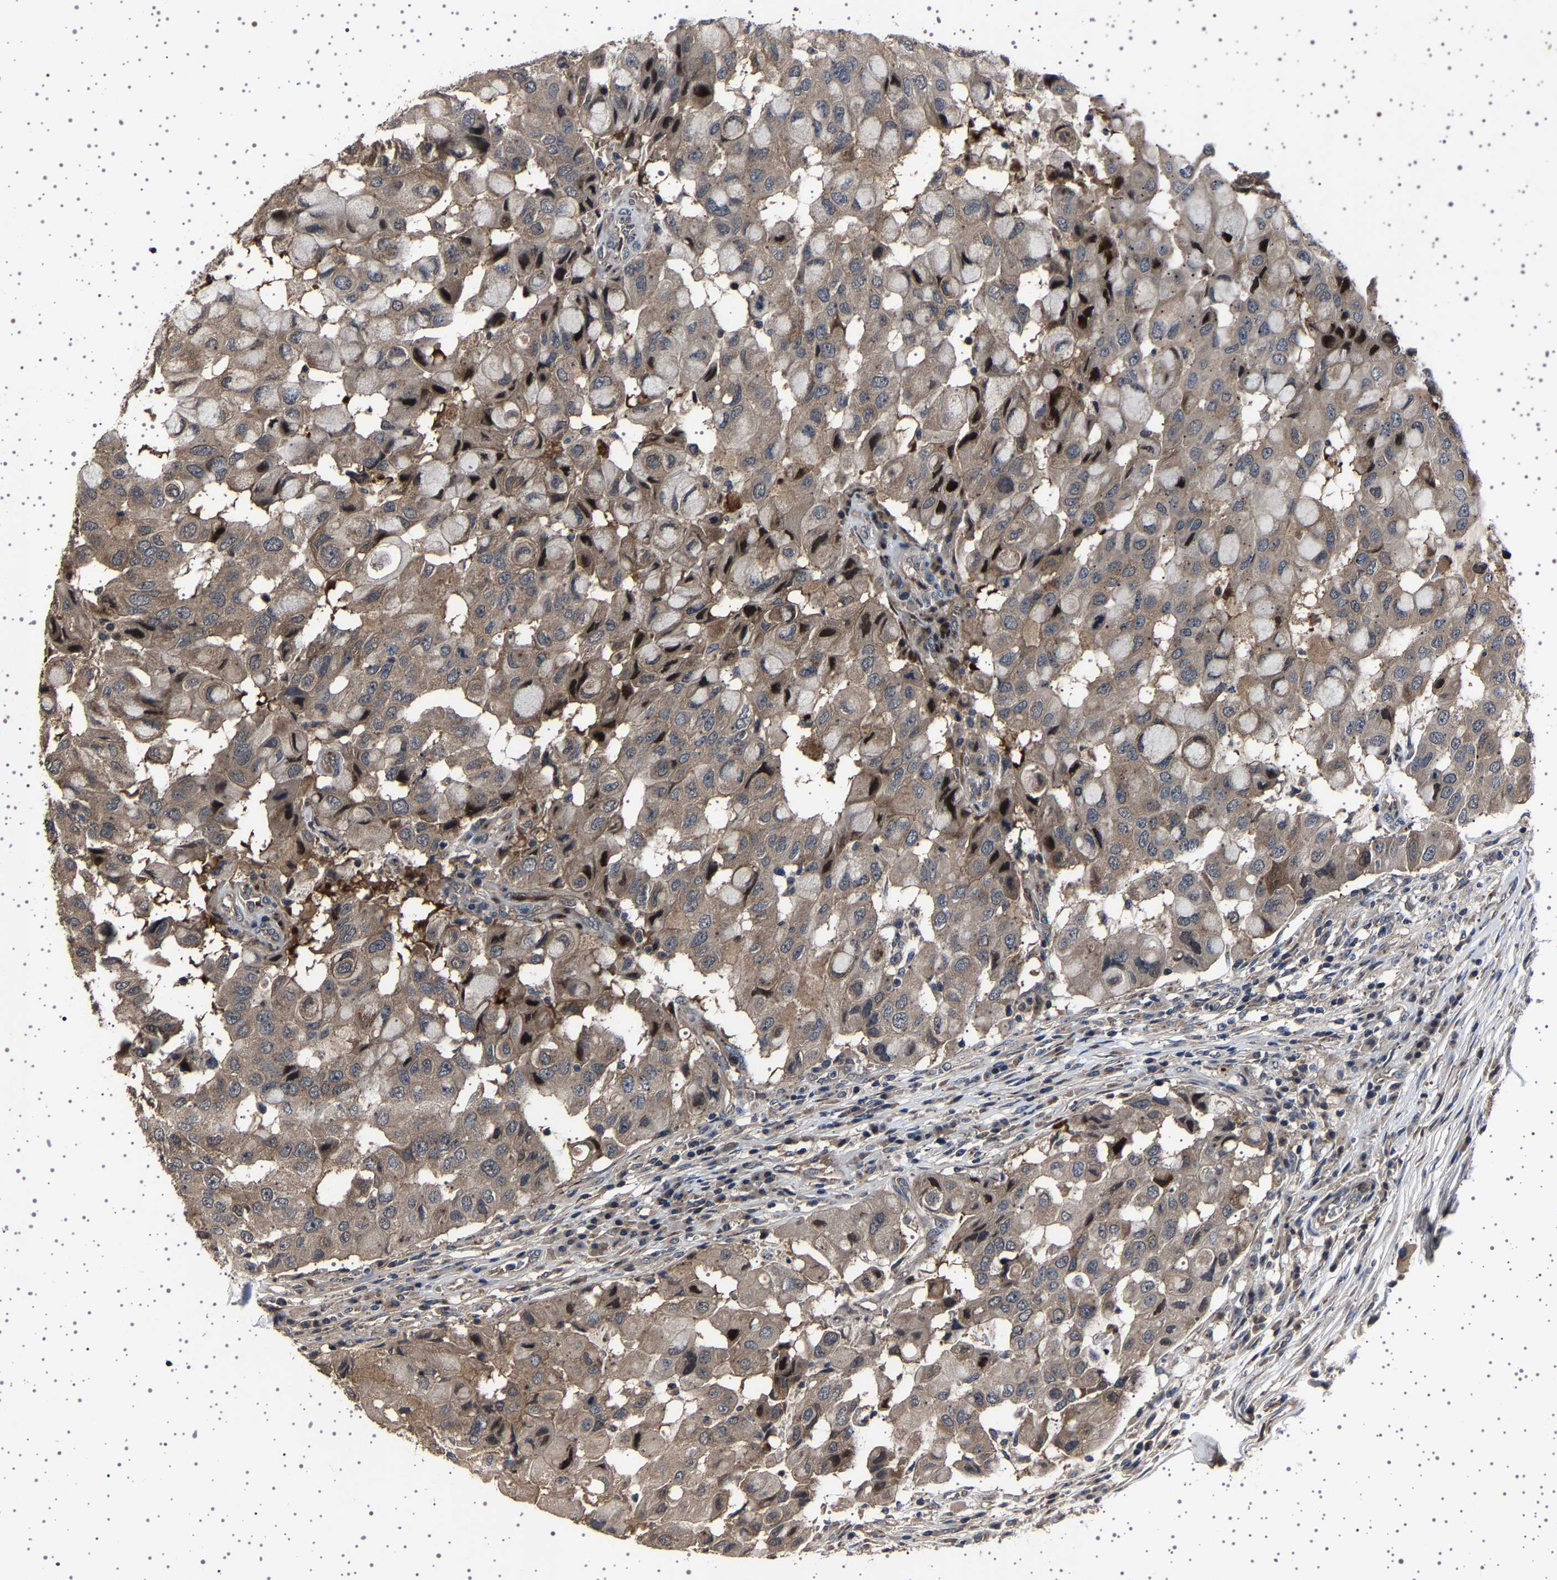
{"staining": {"intensity": "weak", "quantity": ">75%", "location": "cytoplasmic/membranous"}, "tissue": "breast cancer", "cell_type": "Tumor cells", "image_type": "cancer", "snomed": [{"axis": "morphology", "description": "Duct carcinoma"}, {"axis": "topography", "description": "Breast"}], "caption": "Immunohistochemical staining of human breast cancer demonstrates weak cytoplasmic/membranous protein positivity in approximately >75% of tumor cells.", "gene": "NCKAP1", "patient": {"sex": "female", "age": 27}}